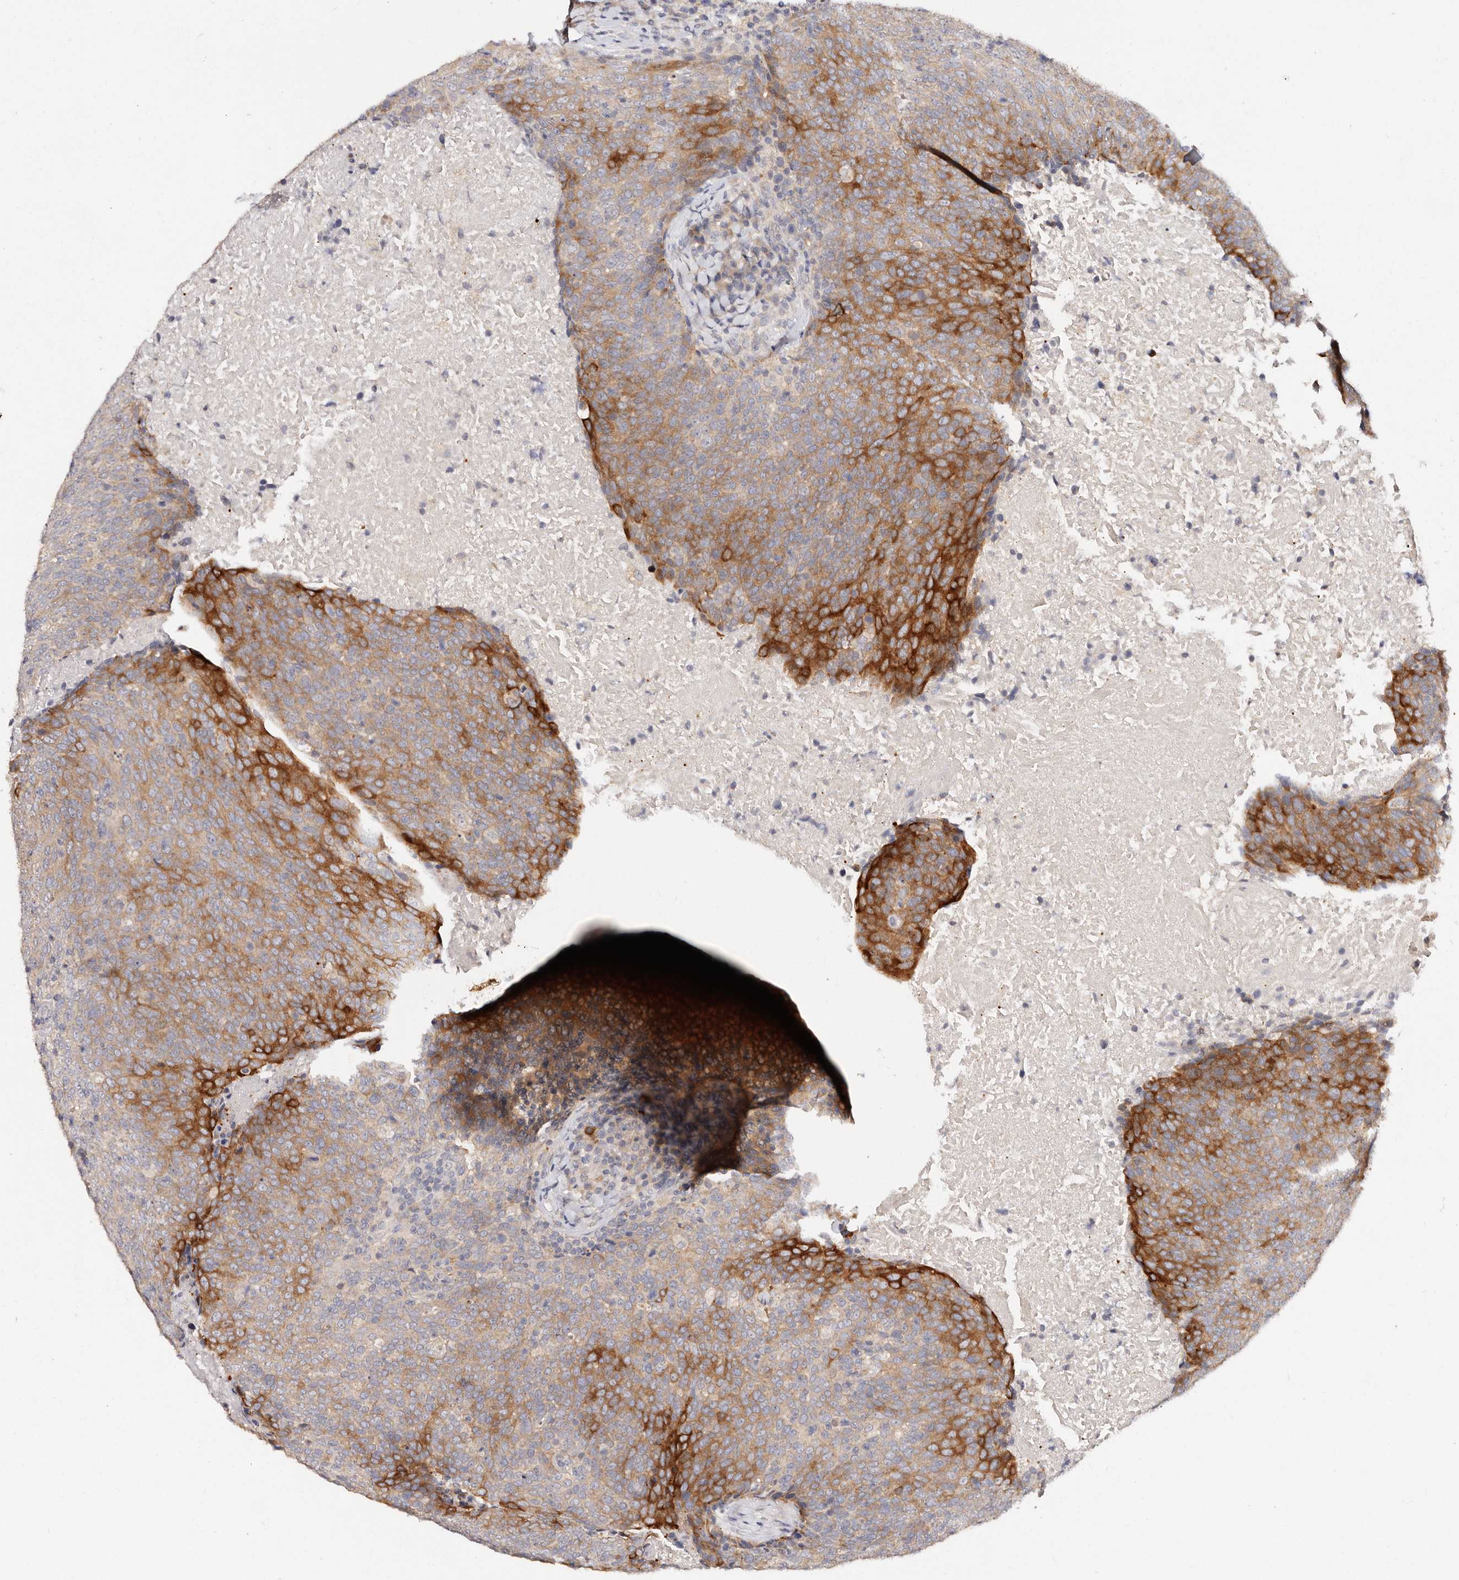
{"staining": {"intensity": "strong", "quantity": "25%-75%", "location": "cytoplasmic/membranous"}, "tissue": "head and neck cancer", "cell_type": "Tumor cells", "image_type": "cancer", "snomed": [{"axis": "morphology", "description": "Squamous cell carcinoma, NOS"}, {"axis": "morphology", "description": "Squamous cell carcinoma, metastatic, NOS"}, {"axis": "topography", "description": "Lymph node"}, {"axis": "topography", "description": "Head-Neck"}], "caption": "This image displays metastatic squamous cell carcinoma (head and neck) stained with immunohistochemistry (IHC) to label a protein in brown. The cytoplasmic/membranous of tumor cells show strong positivity for the protein. Nuclei are counter-stained blue.", "gene": "VIPAS39", "patient": {"sex": "male", "age": 62}}